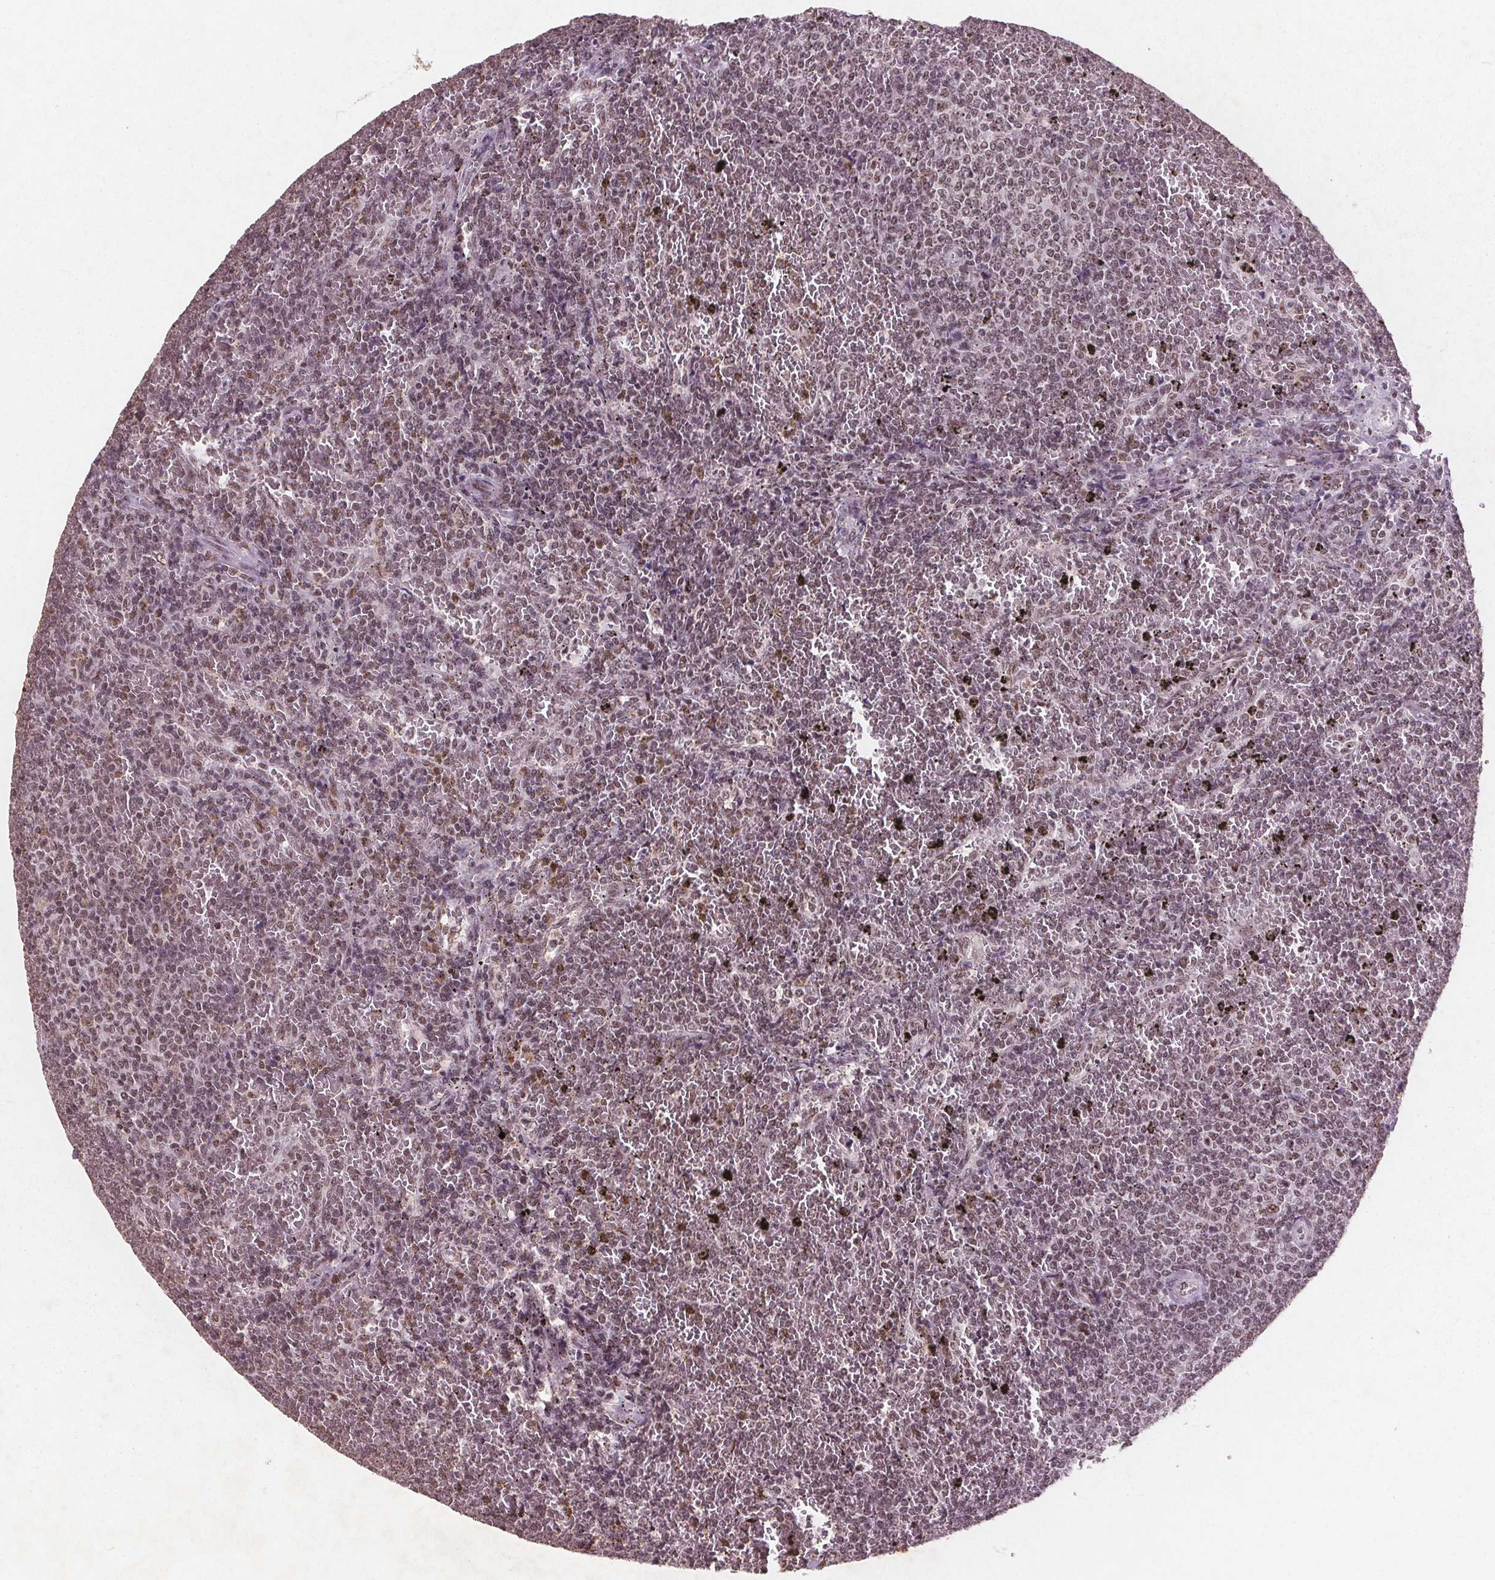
{"staining": {"intensity": "weak", "quantity": ">75%", "location": "nuclear"}, "tissue": "lymphoma", "cell_type": "Tumor cells", "image_type": "cancer", "snomed": [{"axis": "morphology", "description": "Malignant lymphoma, non-Hodgkin's type, Low grade"}, {"axis": "topography", "description": "Spleen"}], "caption": "IHC micrograph of lymphoma stained for a protein (brown), which demonstrates low levels of weak nuclear expression in approximately >75% of tumor cells.", "gene": "RPS6KA2", "patient": {"sex": "female", "age": 77}}